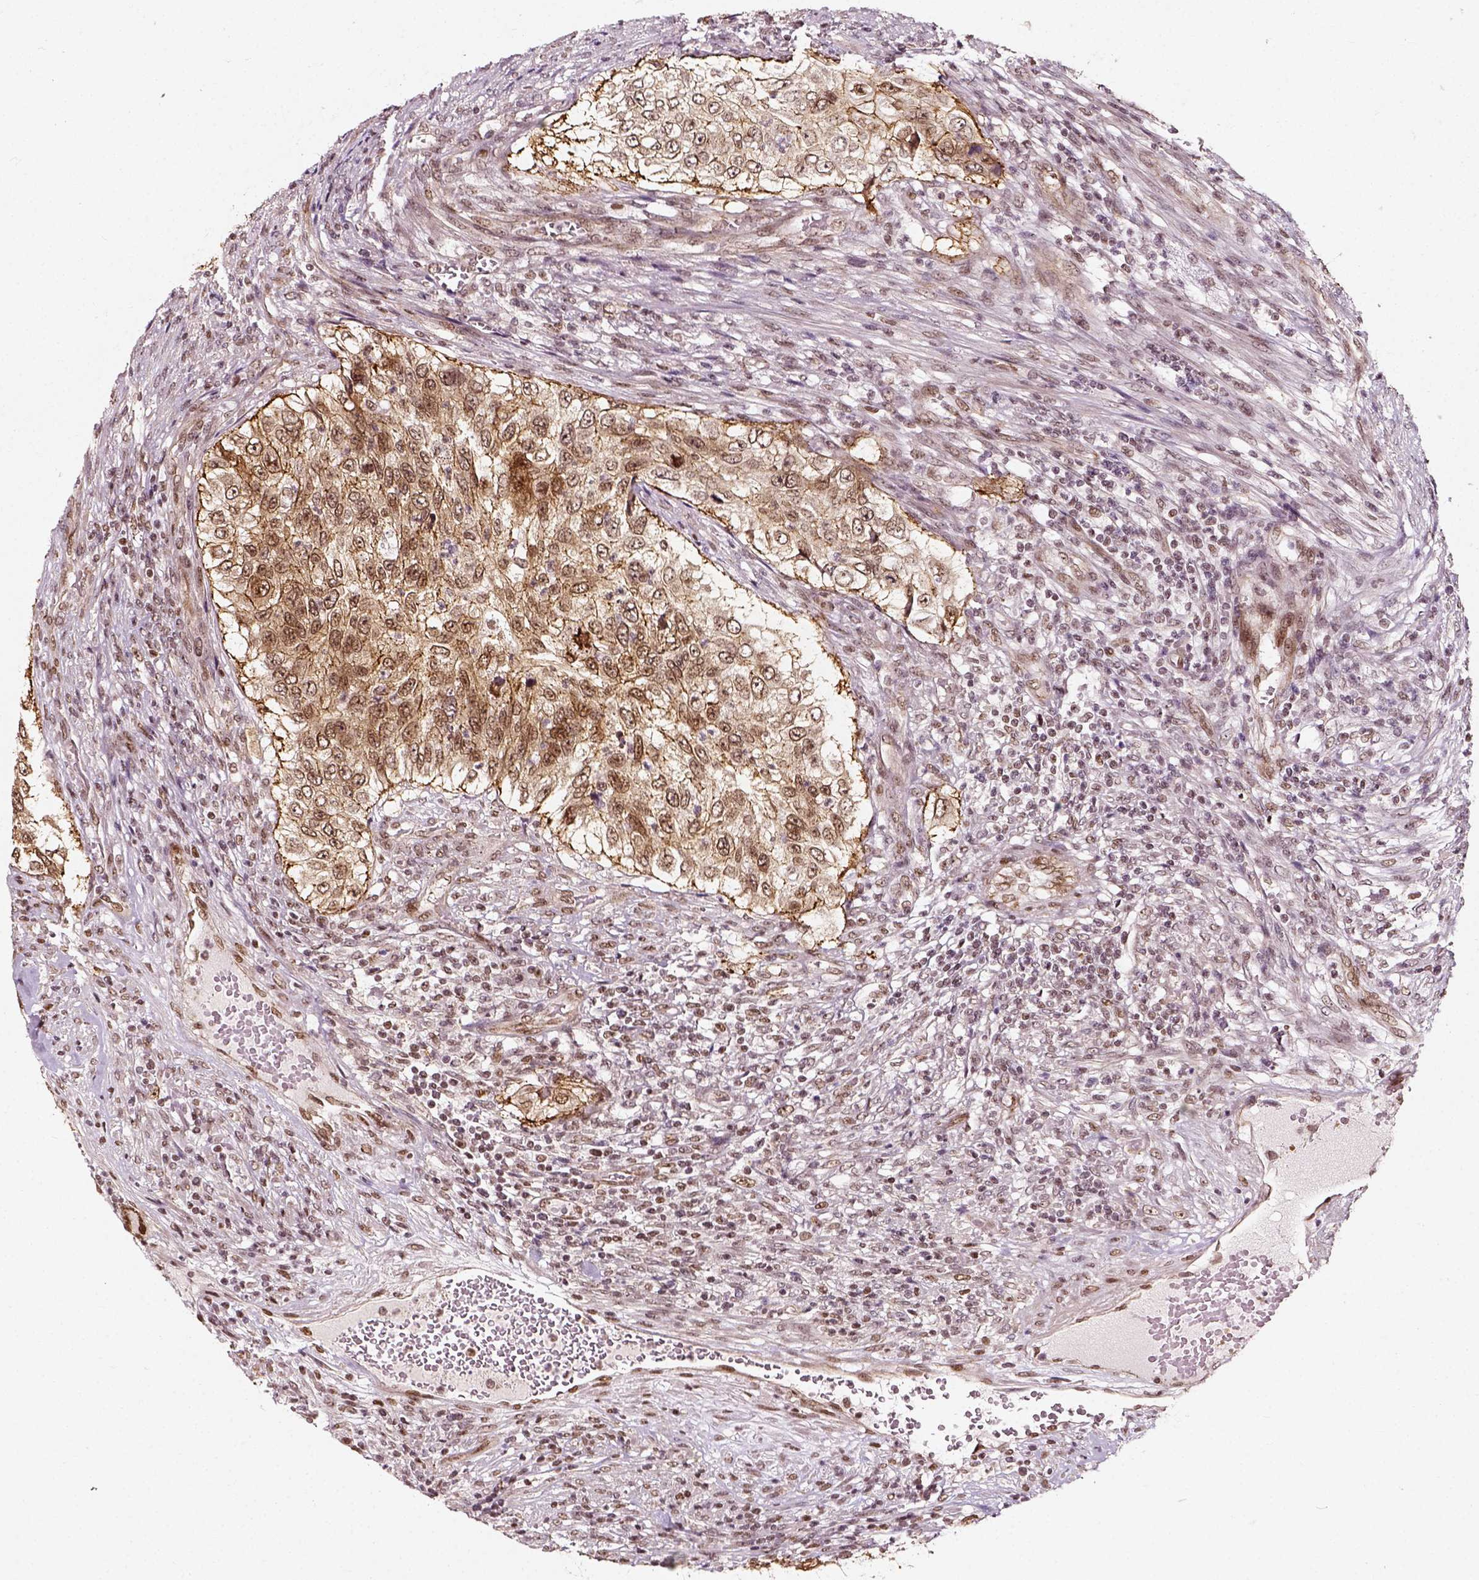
{"staining": {"intensity": "moderate", "quantity": ">75%", "location": "cytoplasmic/membranous,nuclear"}, "tissue": "urothelial cancer", "cell_type": "Tumor cells", "image_type": "cancer", "snomed": [{"axis": "morphology", "description": "Urothelial carcinoma, High grade"}, {"axis": "topography", "description": "Urinary bladder"}], "caption": "Immunohistochemistry (IHC) staining of urothelial cancer, which shows medium levels of moderate cytoplasmic/membranous and nuclear staining in approximately >75% of tumor cells indicating moderate cytoplasmic/membranous and nuclear protein positivity. The staining was performed using DAB (3,3'-diaminobenzidine) (brown) for protein detection and nuclei were counterstained in hematoxylin (blue).", "gene": "NACC1", "patient": {"sex": "female", "age": 60}}